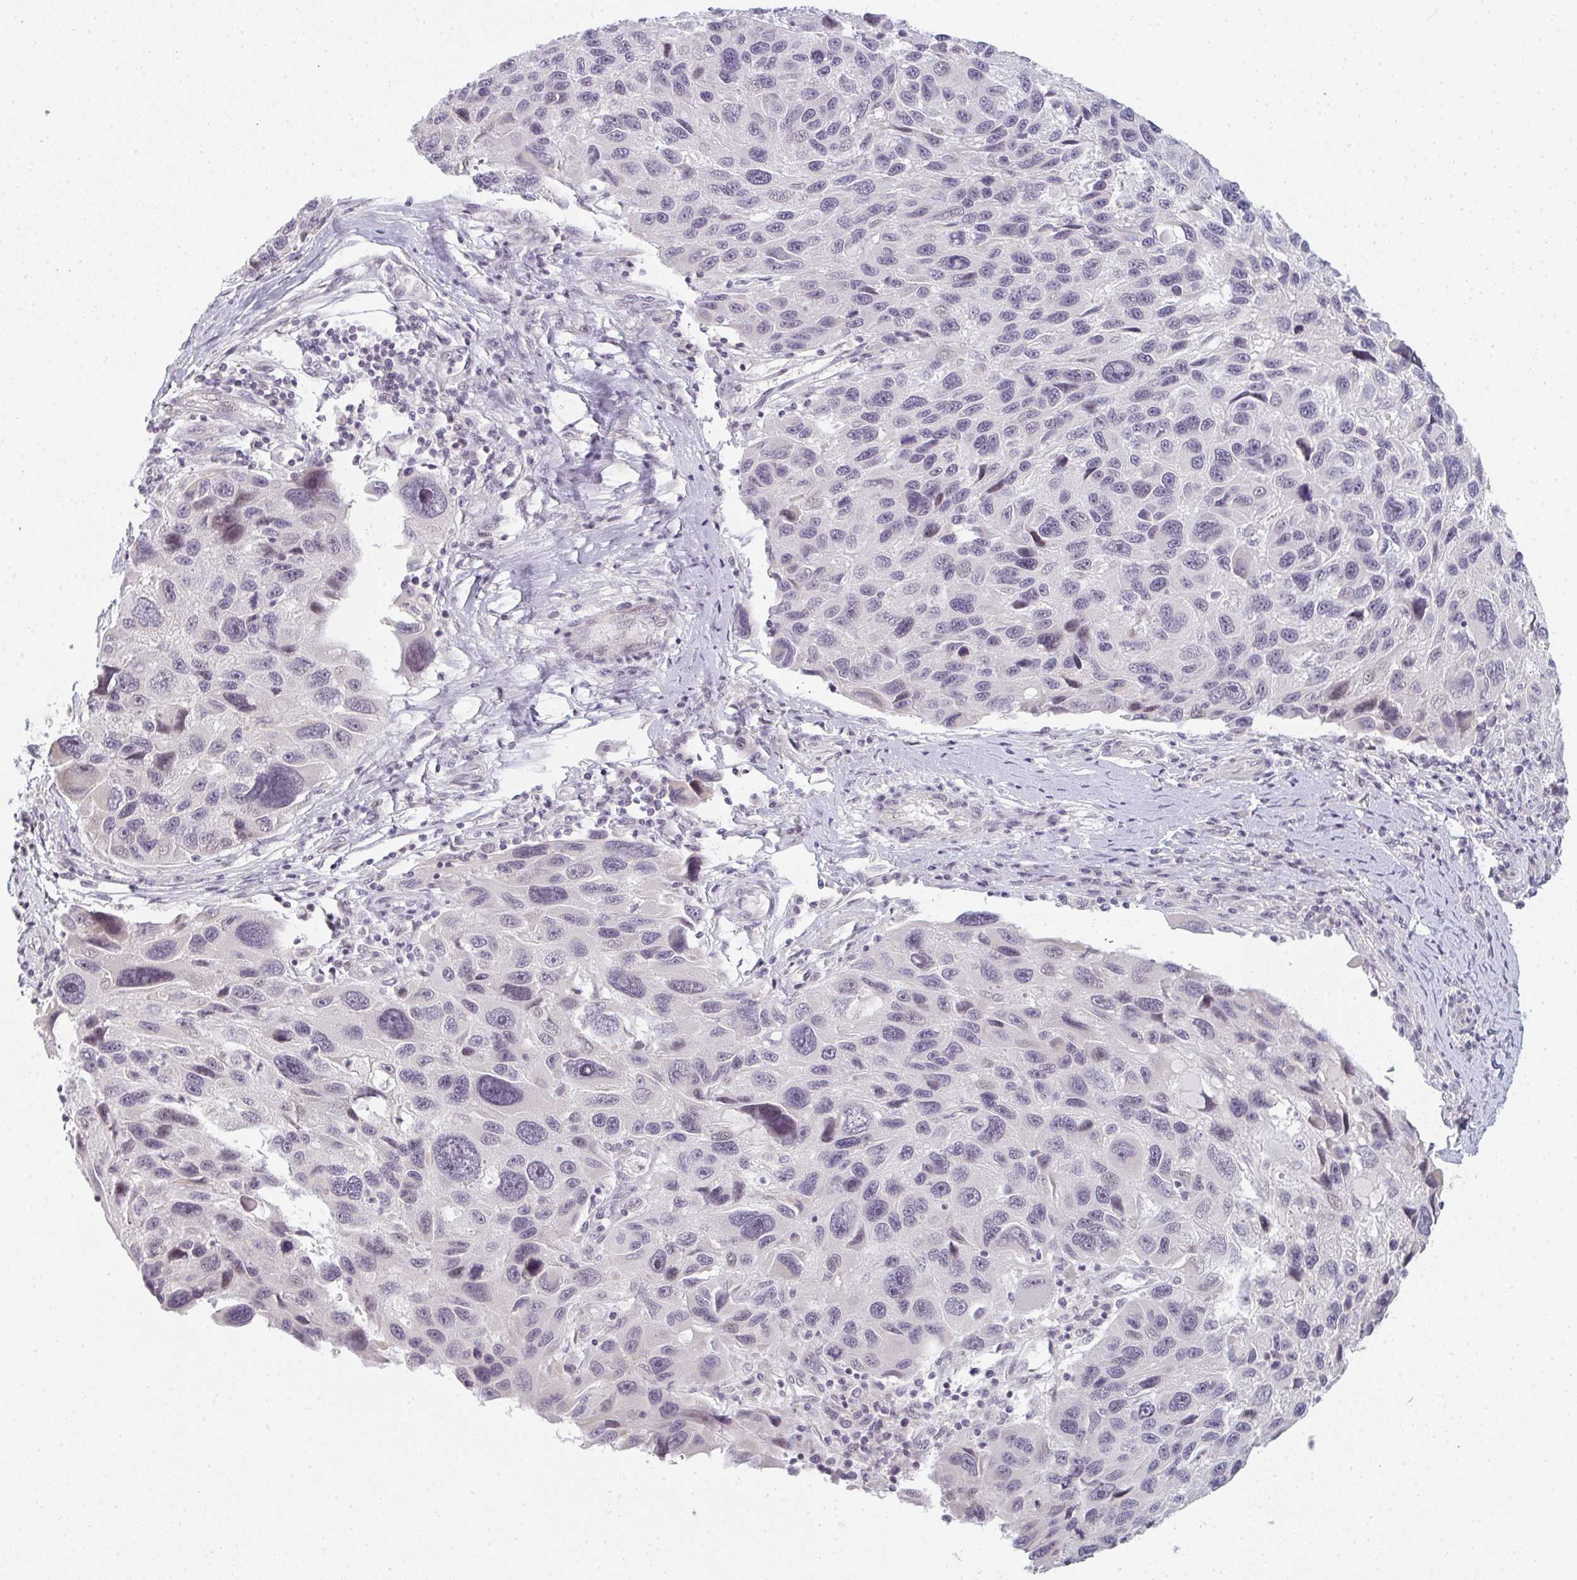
{"staining": {"intensity": "weak", "quantity": "<25%", "location": "nuclear"}, "tissue": "melanoma", "cell_type": "Tumor cells", "image_type": "cancer", "snomed": [{"axis": "morphology", "description": "Malignant melanoma, NOS"}, {"axis": "topography", "description": "Skin"}], "caption": "Micrograph shows no protein positivity in tumor cells of malignant melanoma tissue.", "gene": "RBBP6", "patient": {"sex": "male", "age": 53}}